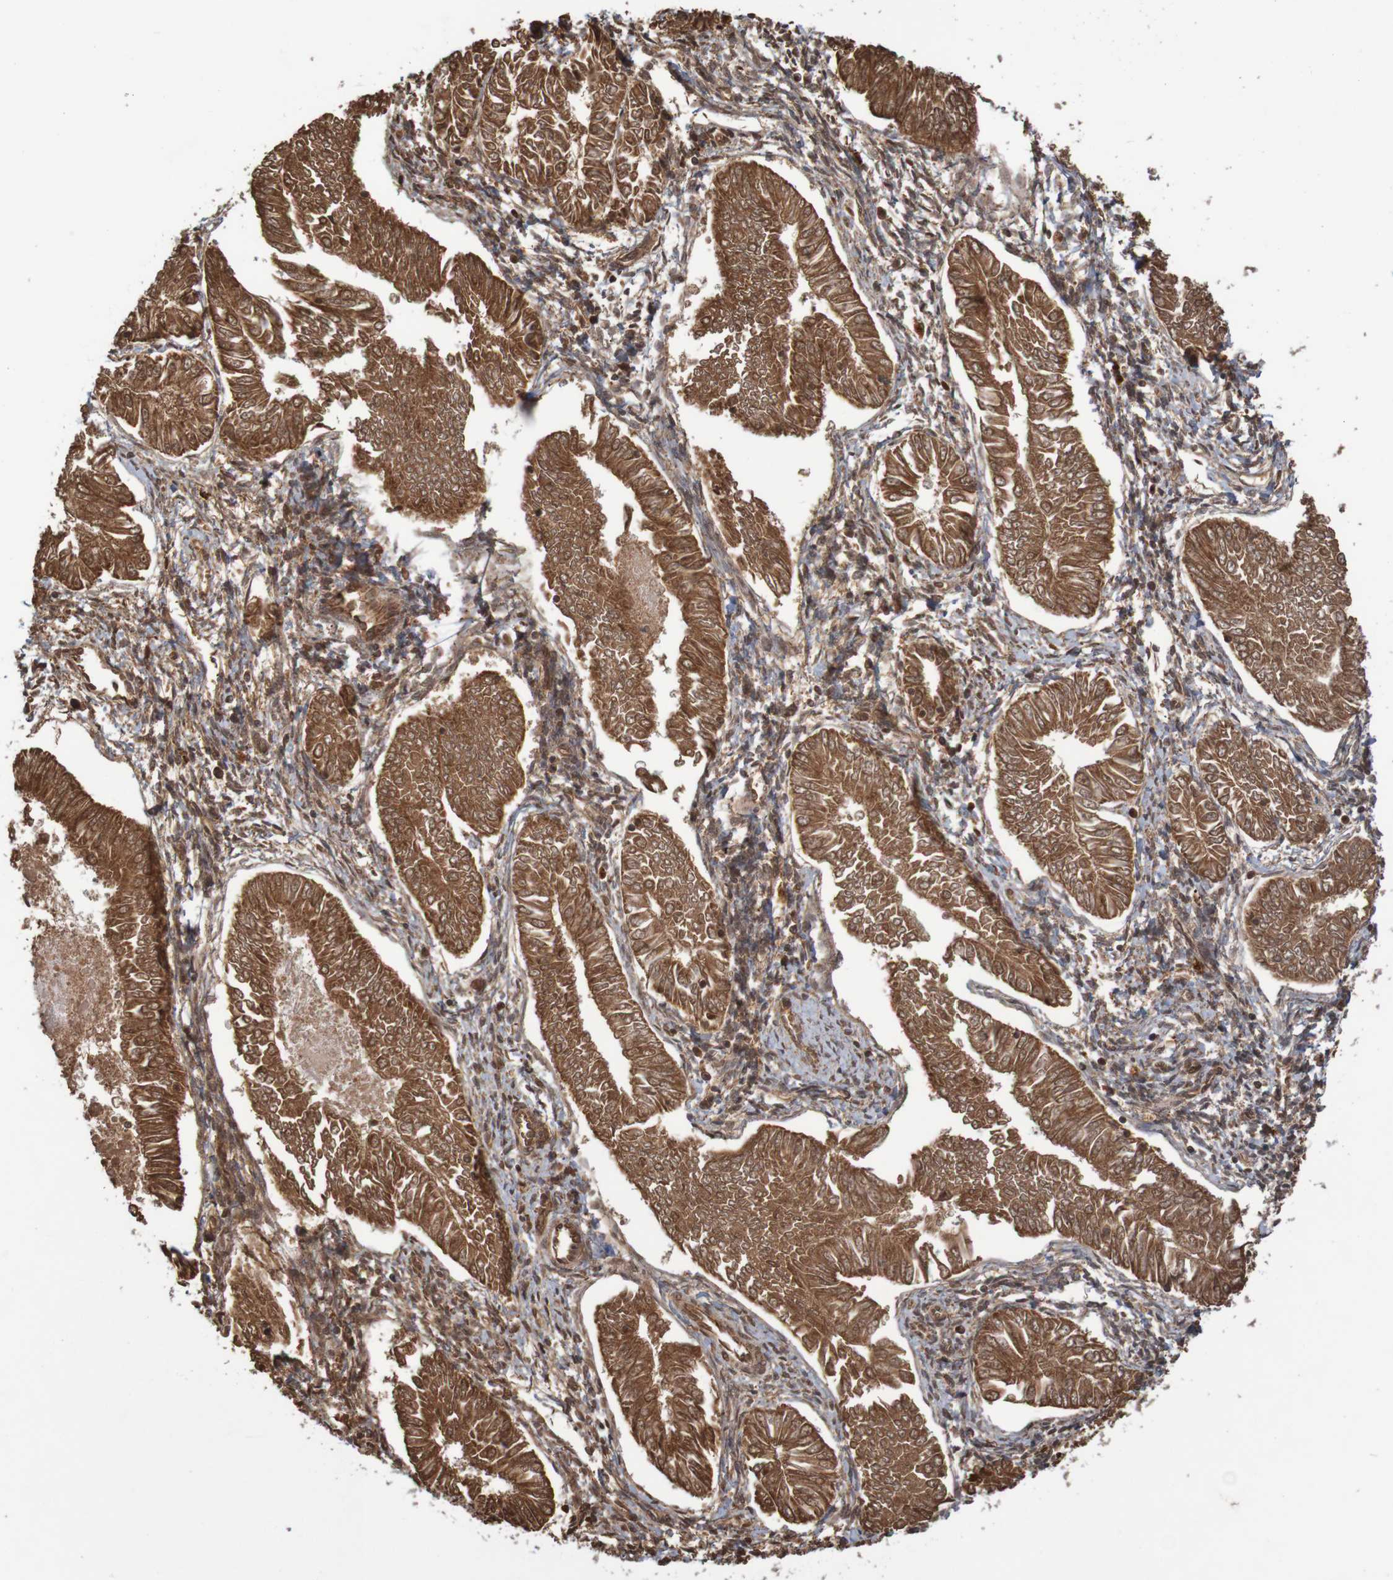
{"staining": {"intensity": "strong", "quantity": ">75%", "location": "cytoplasmic/membranous"}, "tissue": "endometrial cancer", "cell_type": "Tumor cells", "image_type": "cancer", "snomed": [{"axis": "morphology", "description": "Adenocarcinoma, NOS"}, {"axis": "topography", "description": "Endometrium"}], "caption": "A brown stain labels strong cytoplasmic/membranous staining of a protein in endometrial adenocarcinoma tumor cells.", "gene": "MRPL52", "patient": {"sex": "female", "age": 53}}